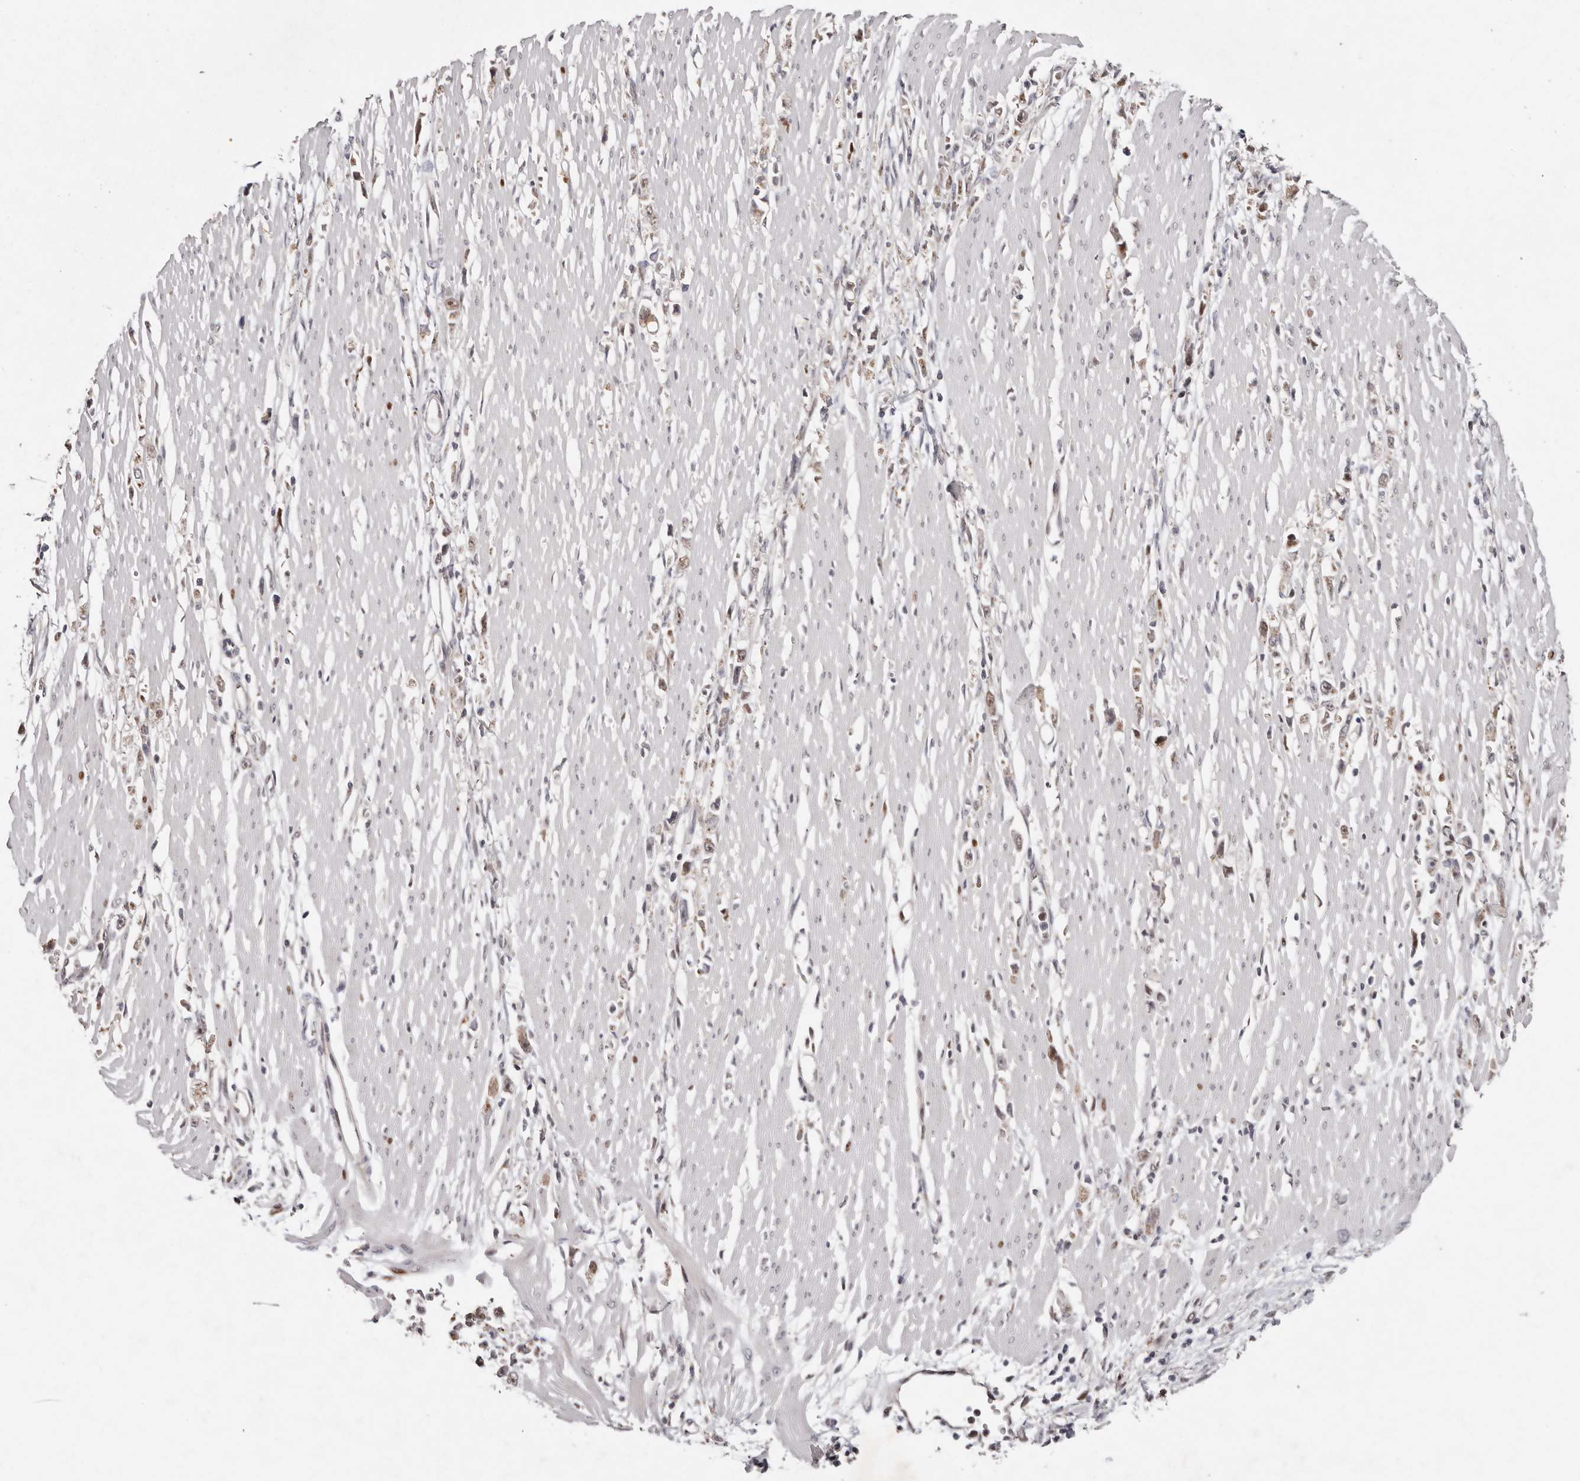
{"staining": {"intensity": "moderate", "quantity": "<25%", "location": "nuclear"}, "tissue": "stomach cancer", "cell_type": "Tumor cells", "image_type": "cancer", "snomed": [{"axis": "morphology", "description": "Adenocarcinoma, NOS"}, {"axis": "topography", "description": "Stomach"}], "caption": "A high-resolution micrograph shows immunohistochemistry (IHC) staining of stomach adenocarcinoma, which displays moderate nuclear positivity in approximately <25% of tumor cells. (DAB IHC with brightfield microscopy, high magnification).", "gene": "KLF7", "patient": {"sex": "female", "age": 59}}